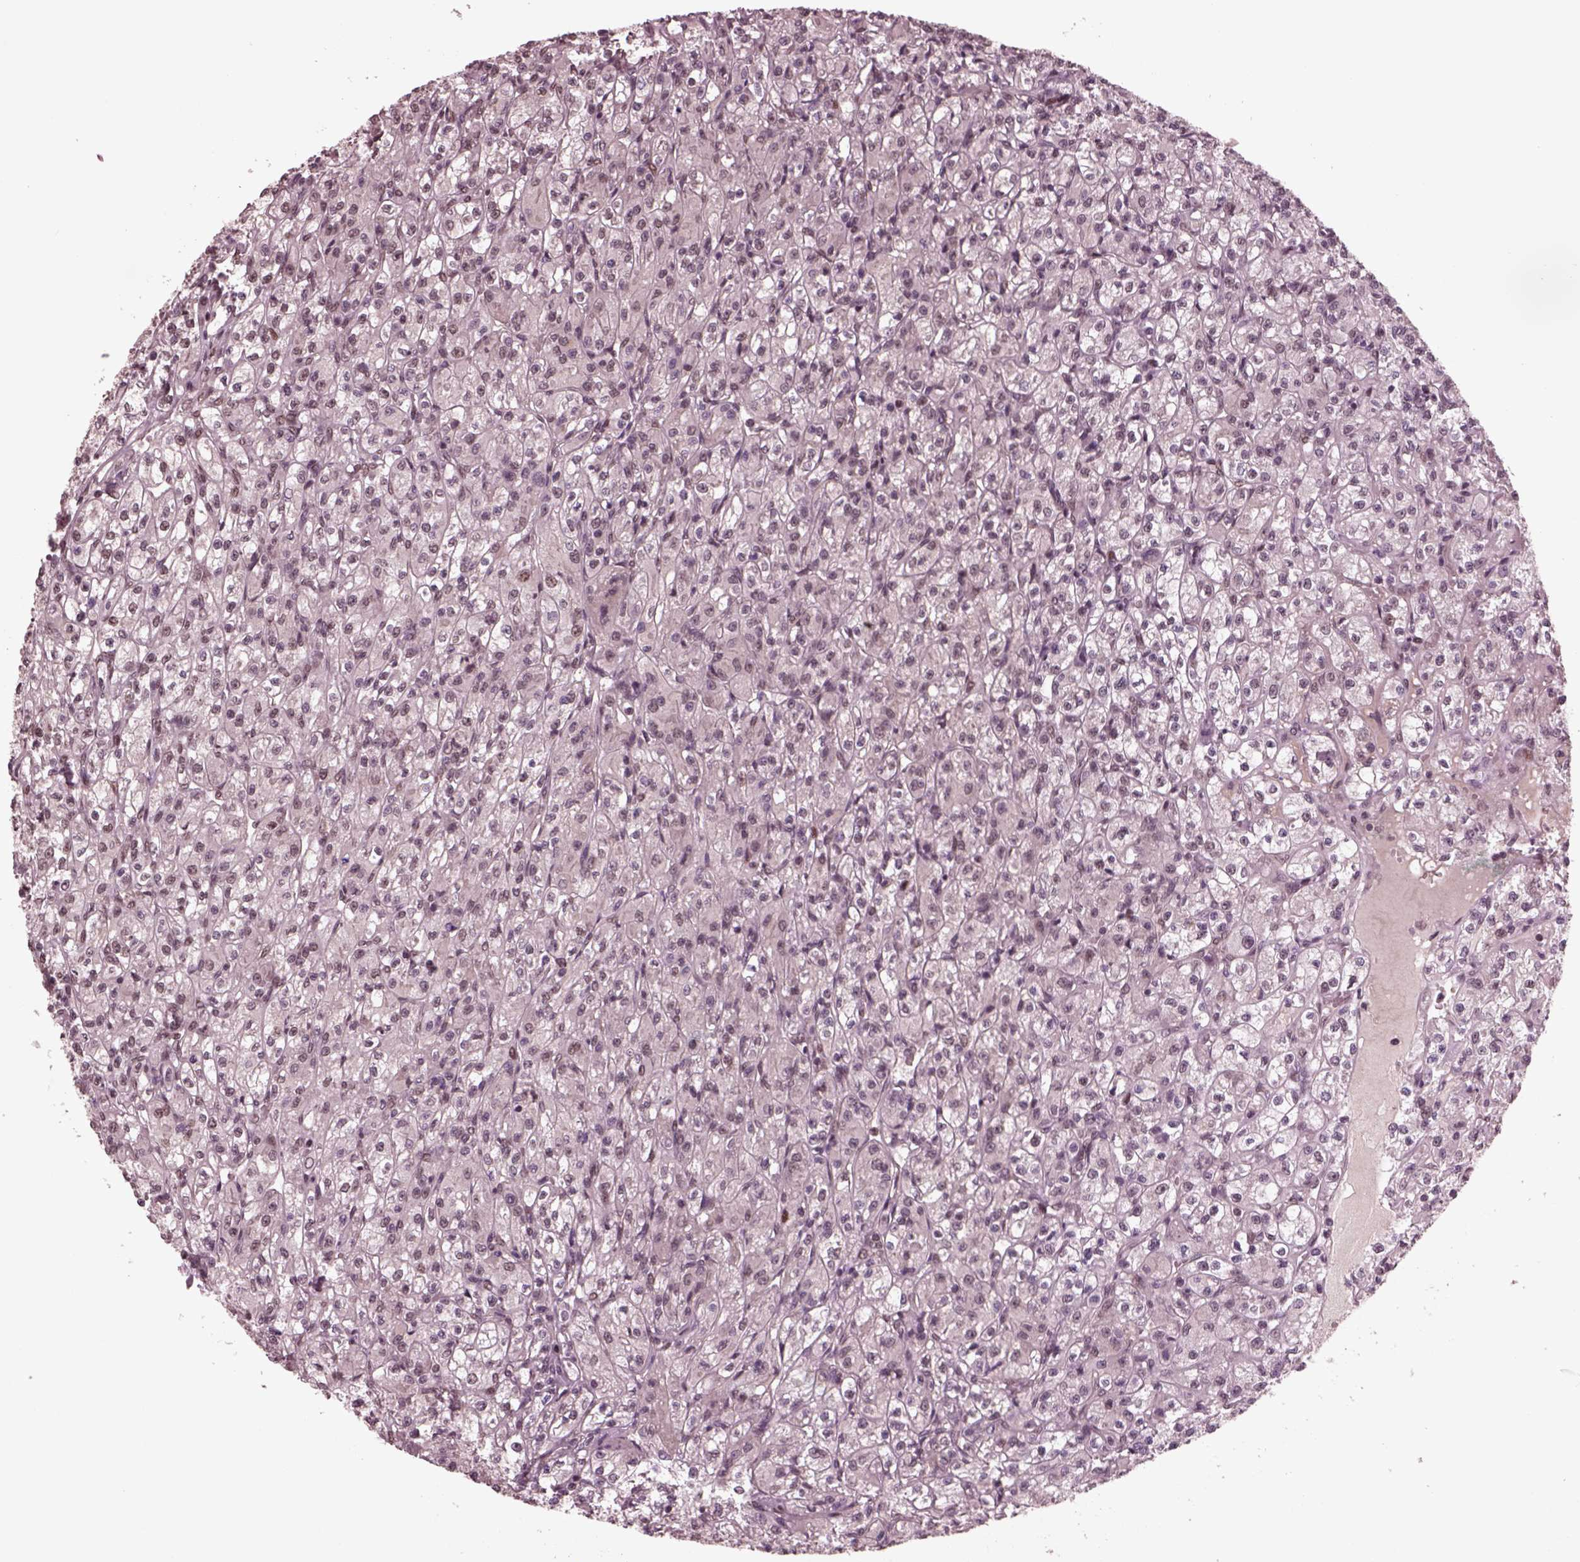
{"staining": {"intensity": "weak", "quantity": "<25%", "location": "nuclear"}, "tissue": "renal cancer", "cell_type": "Tumor cells", "image_type": "cancer", "snomed": [{"axis": "morphology", "description": "Adenocarcinoma, NOS"}, {"axis": "topography", "description": "Kidney"}], "caption": "Histopathology image shows no protein expression in tumor cells of renal adenocarcinoma tissue.", "gene": "NAP1L5", "patient": {"sex": "female", "age": 70}}